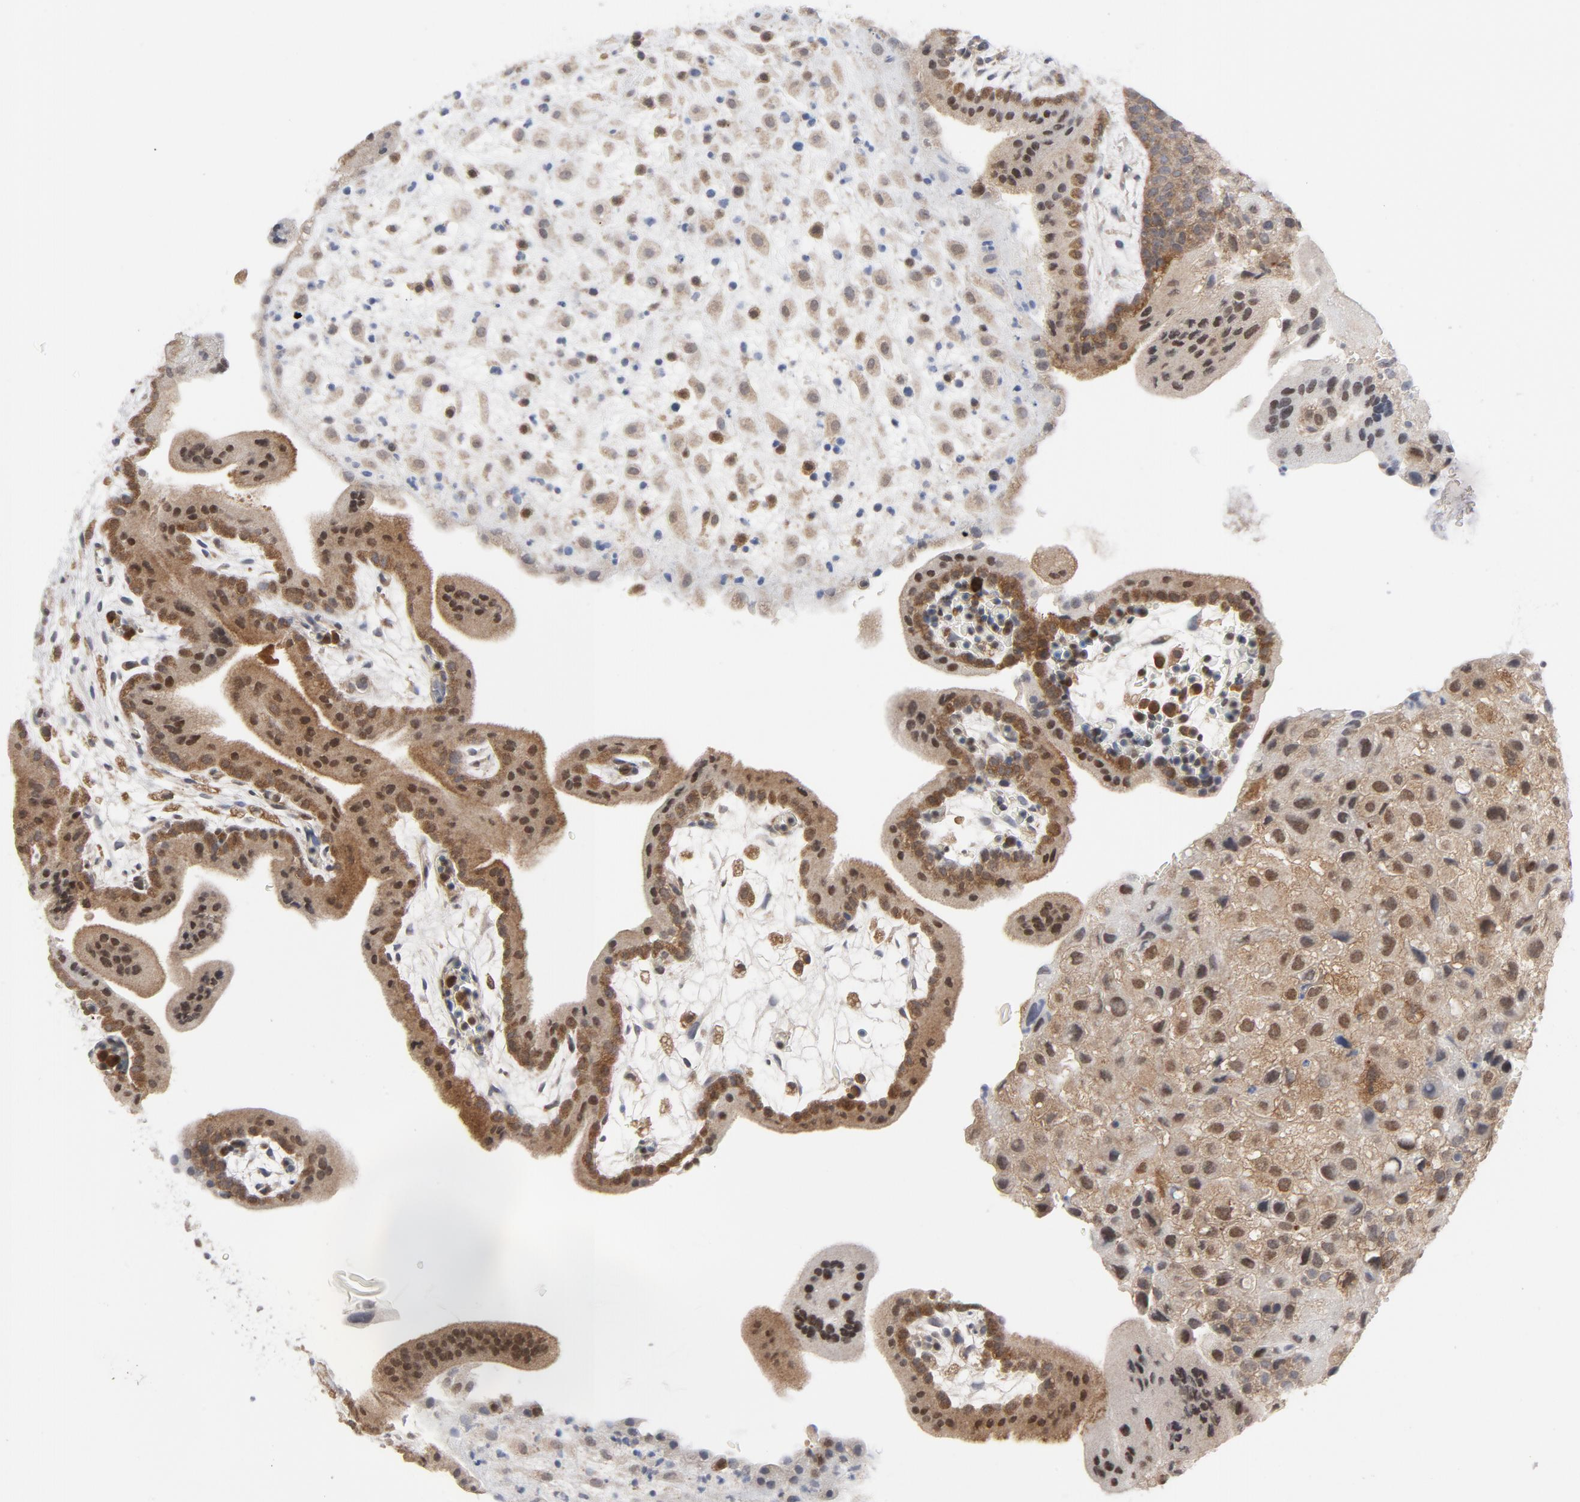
{"staining": {"intensity": "moderate", "quantity": ">75%", "location": "cytoplasmic/membranous,nuclear"}, "tissue": "placenta", "cell_type": "Decidual cells", "image_type": "normal", "snomed": [{"axis": "morphology", "description": "Normal tissue, NOS"}, {"axis": "topography", "description": "Placenta"}], "caption": "Moderate cytoplasmic/membranous,nuclear expression for a protein is appreciated in approximately >75% of decidual cells of normal placenta using IHC.", "gene": "PRDX1", "patient": {"sex": "female", "age": 35}}